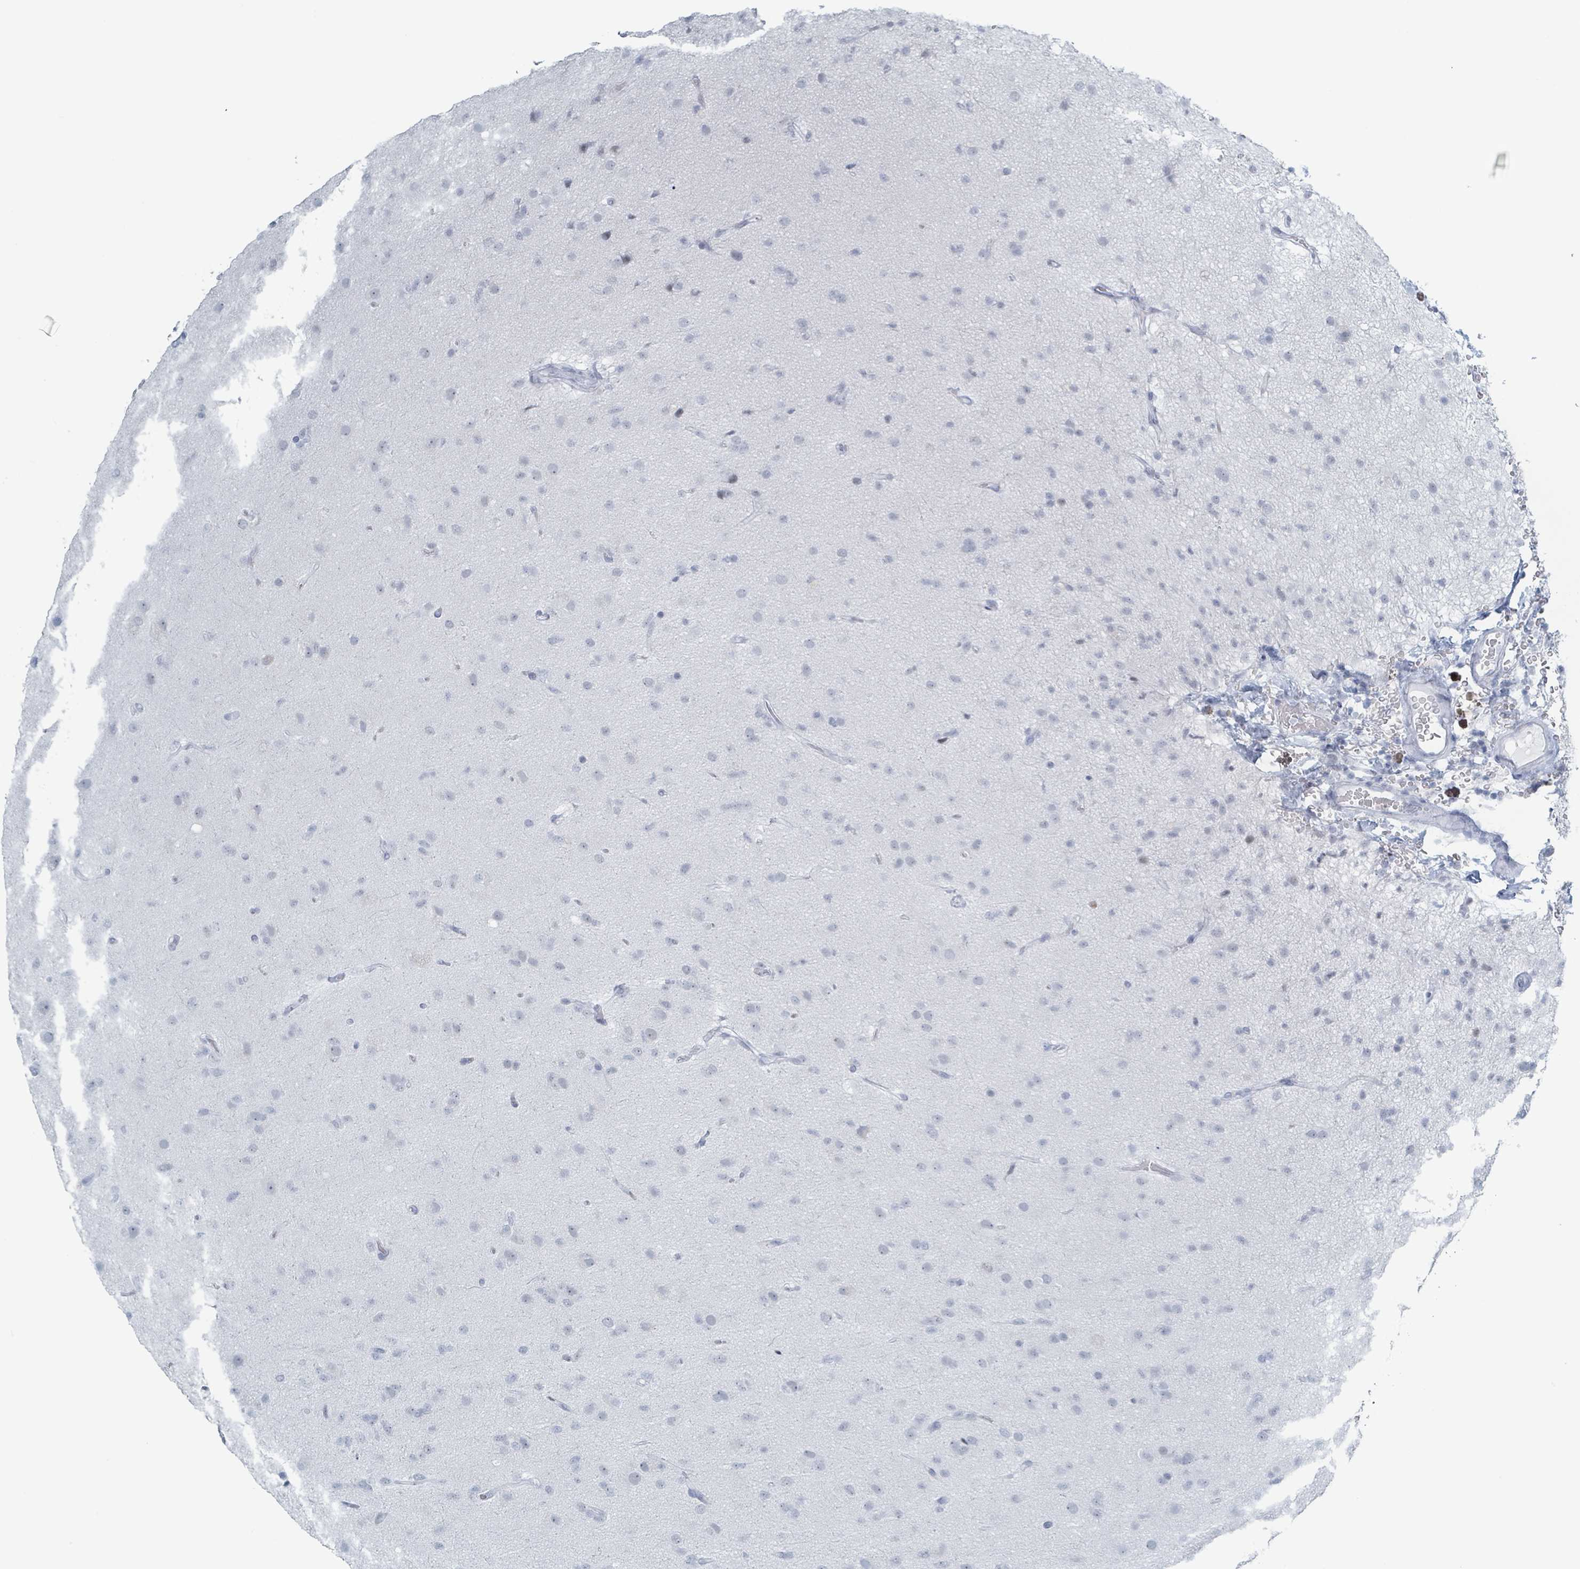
{"staining": {"intensity": "negative", "quantity": "none", "location": "none"}, "tissue": "glioma", "cell_type": "Tumor cells", "image_type": "cancer", "snomed": [{"axis": "morphology", "description": "Glioma, malignant, Low grade"}, {"axis": "topography", "description": "Brain"}], "caption": "This is an immunohistochemistry photomicrograph of malignant glioma (low-grade). There is no staining in tumor cells.", "gene": "GPR15LG", "patient": {"sex": "male", "age": 65}}